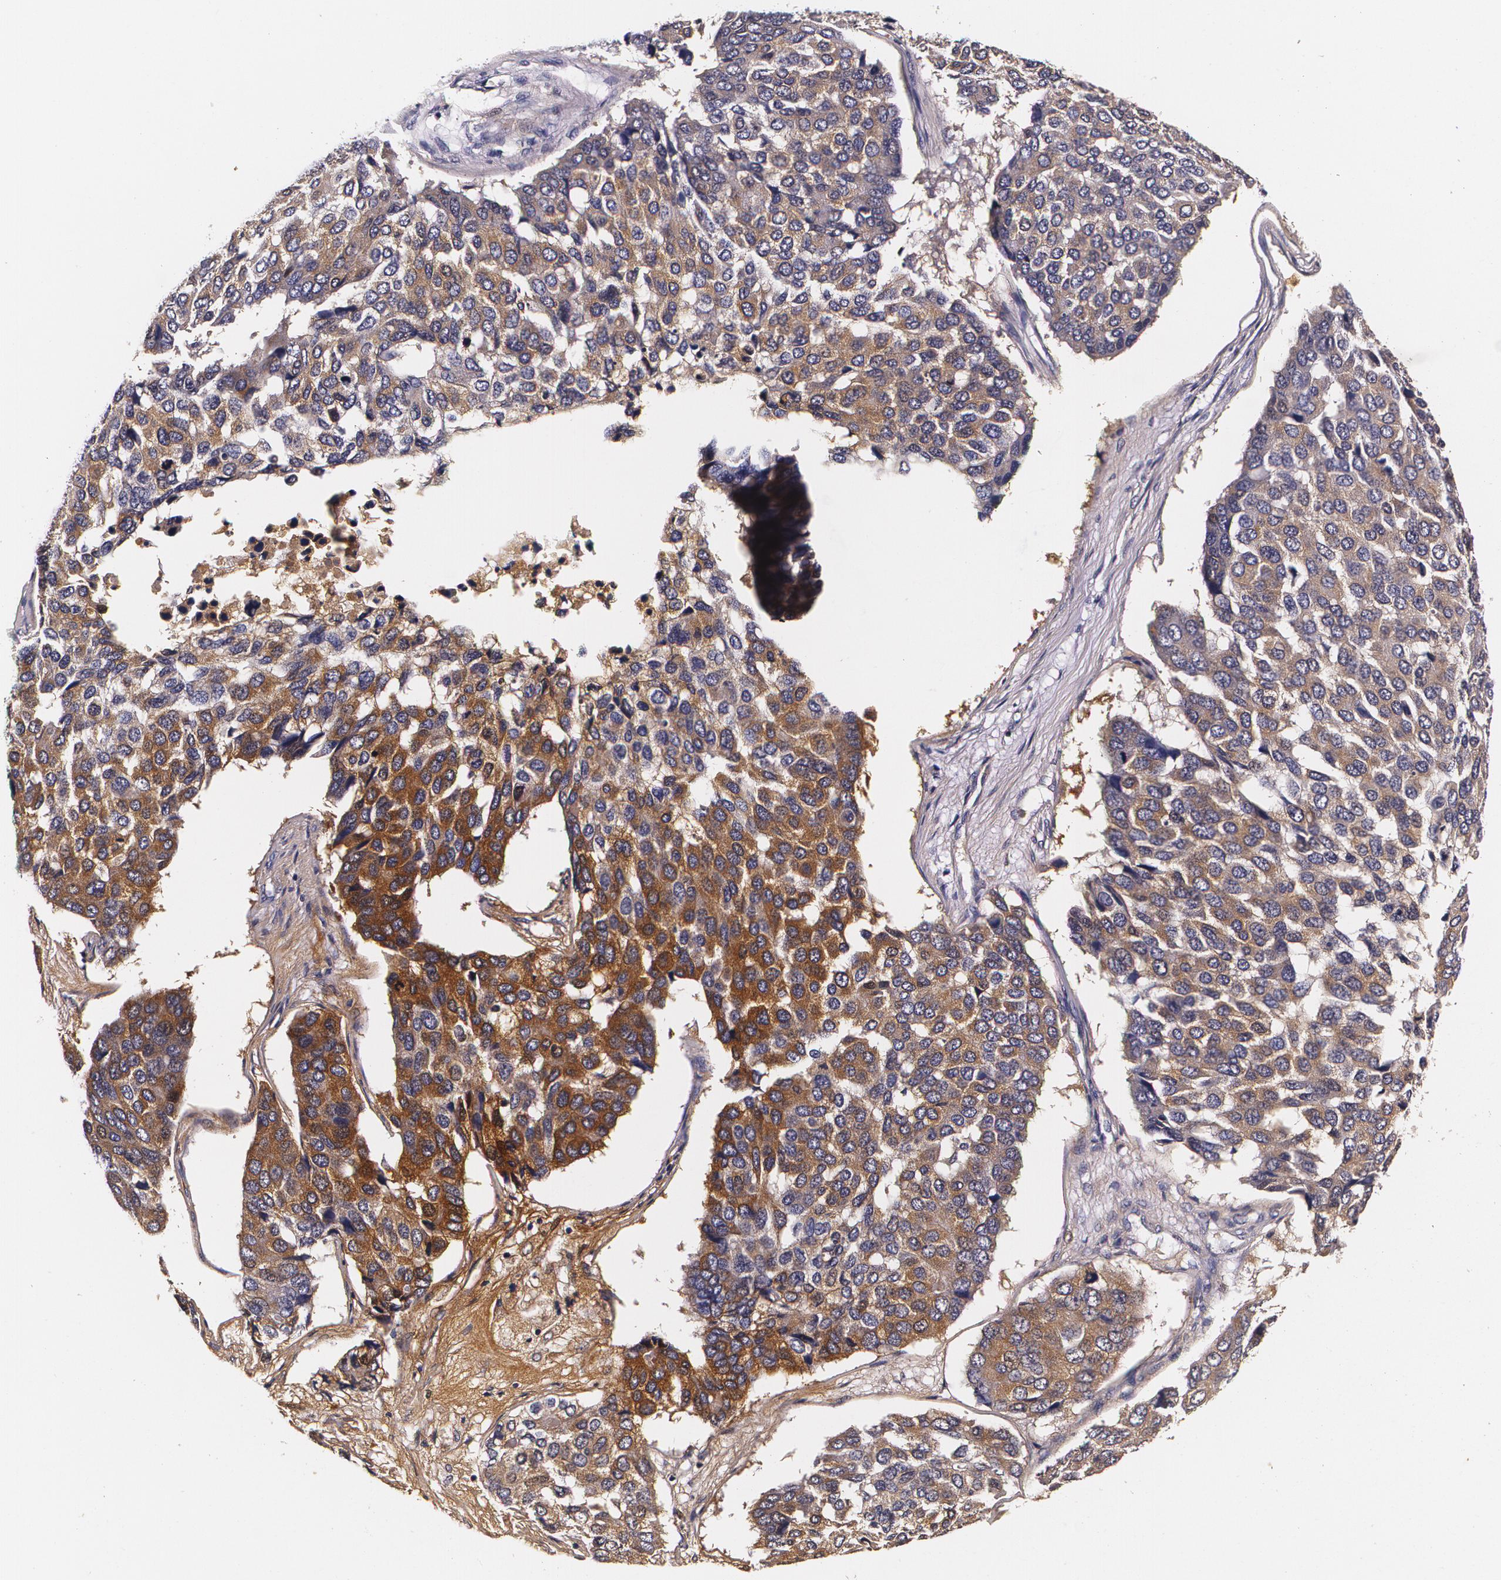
{"staining": {"intensity": "moderate", "quantity": ">75%", "location": "cytoplasmic/membranous"}, "tissue": "pancreatic cancer", "cell_type": "Tumor cells", "image_type": "cancer", "snomed": [{"axis": "morphology", "description": "Adenocarcinoma, NOS"}, {"axis": "topography", "description": "Pancreas"}], "caption": "IHC of pancreatic adenocarcinoma shows medium levels of moderate cytoplasmic/membranous staining in approximately >75% of tumor cells.", "gene": "TTR", "patient": {"sex": "male", "age": 50}}